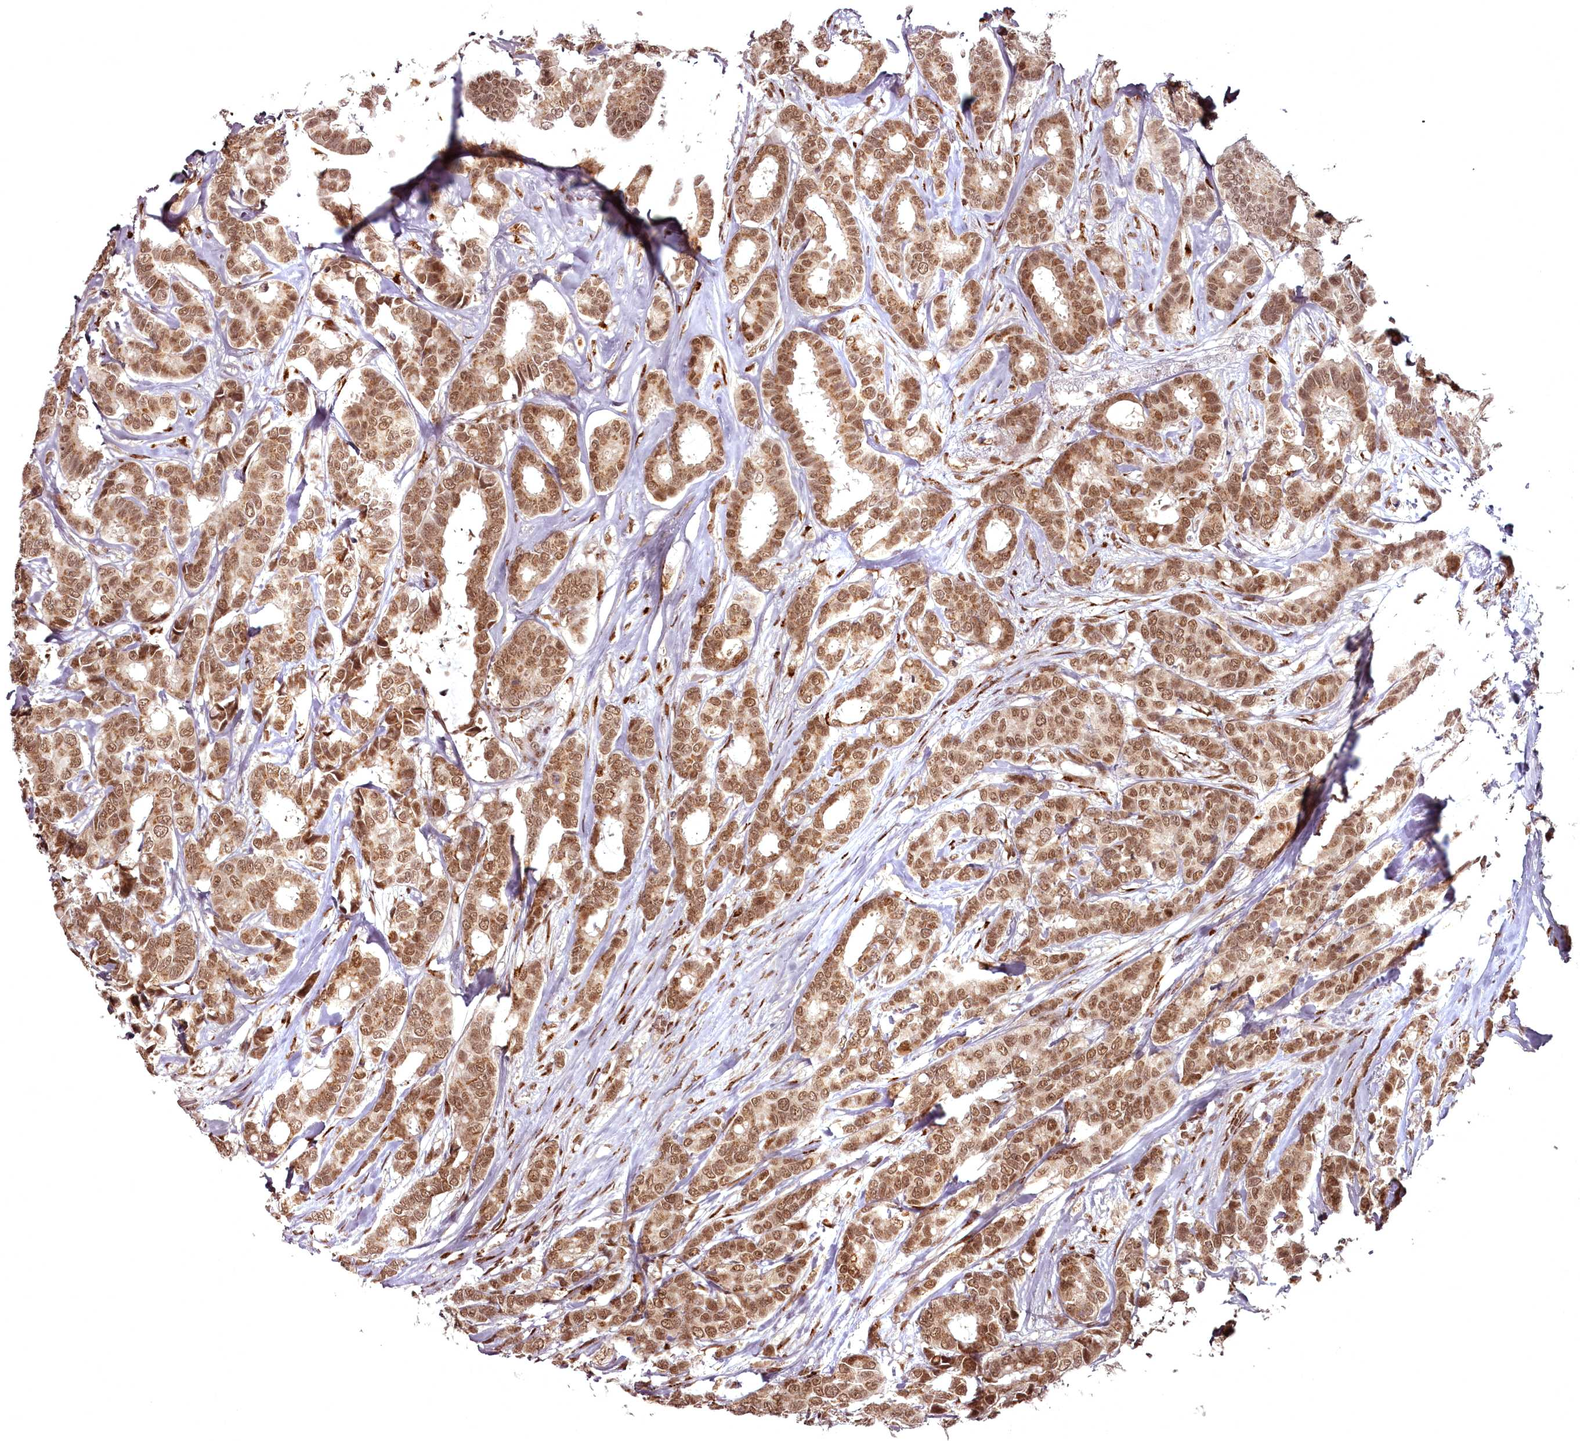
{"staining": {"intensity": "moderate", "quantity": ">75%", "location": "cytoplasmic/membranous,nuclear"}, "tissue": "breast cancer", "cell_type": "Tumor cells", "image_type": "cancer", "snomed": [{"axis": "morphology", "description": "Duct carcinoma"}, {"axis": "topography", "description": "Breast"}], "caption": "This micrograph reveals infiltrating ductal carcinoma (breast) stained with IHC to label a protein in brown. The cytoplasmic/membranous and nuclear of tumor cells show moderate positivity for the protein. Nuclei are counter-stained blue.", "gene": "CEP83", "patient": {"sex": "female", "age": 87}}